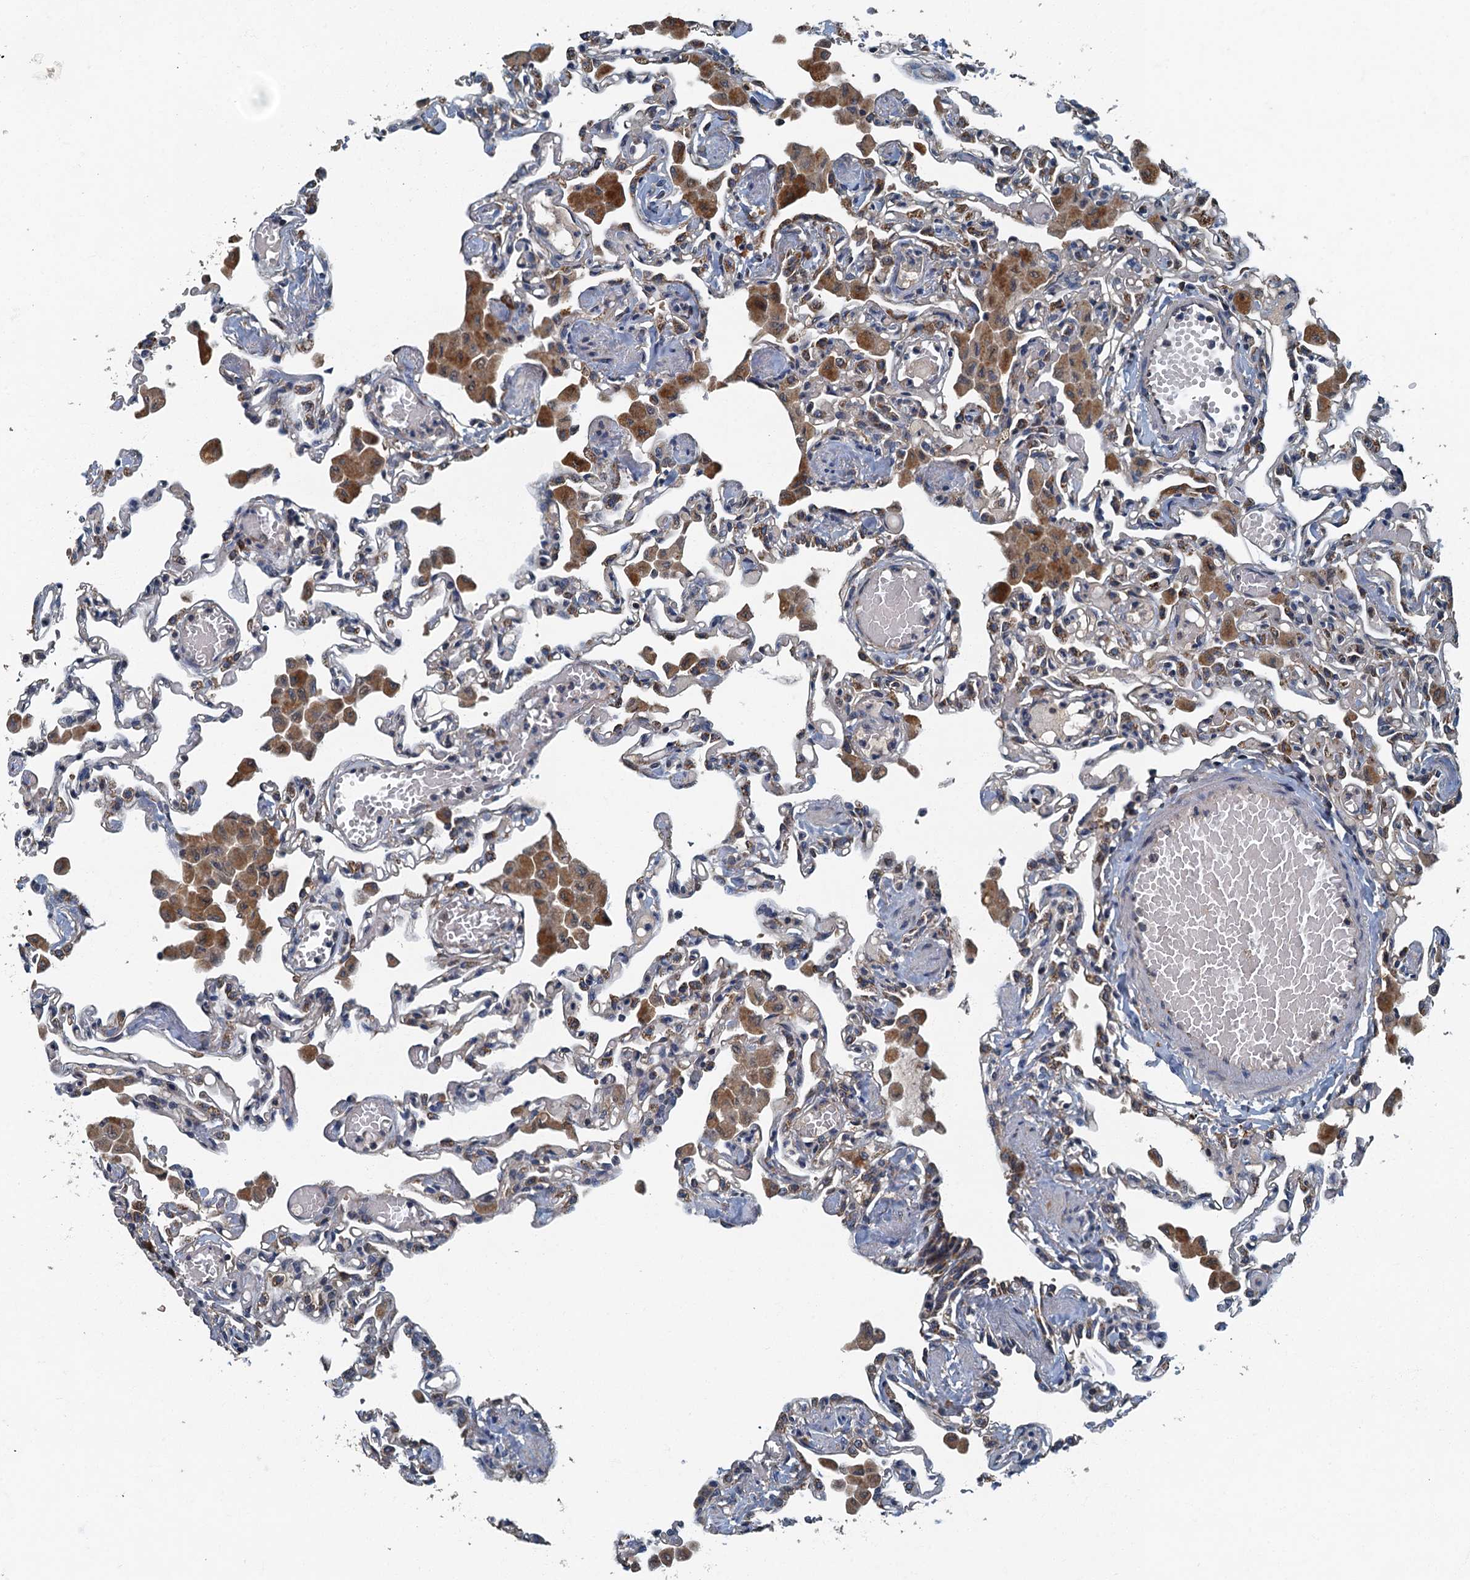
{"staining": {"intensity": "weak", "quantity": "<25%", "location": "cytoplasmic/membranous"}, "tissue": "lung", "cell_type": "Alveolar cells", "image_type": "normal", "snomed": [{"axis": "morphology", "description": "Normal tissue, NOS"}, {"axis": "topography", "description": "Bronchus"}, {"axis": "topography", "description": "Lung"}], "caption": "High power microscopy image of an immunohistochemistry histopathology image of unremarkable lung, revealing no significant expression in alveolar cells.", "gene": "DDX49", "patient": {"sex": "female", "age": 49}}